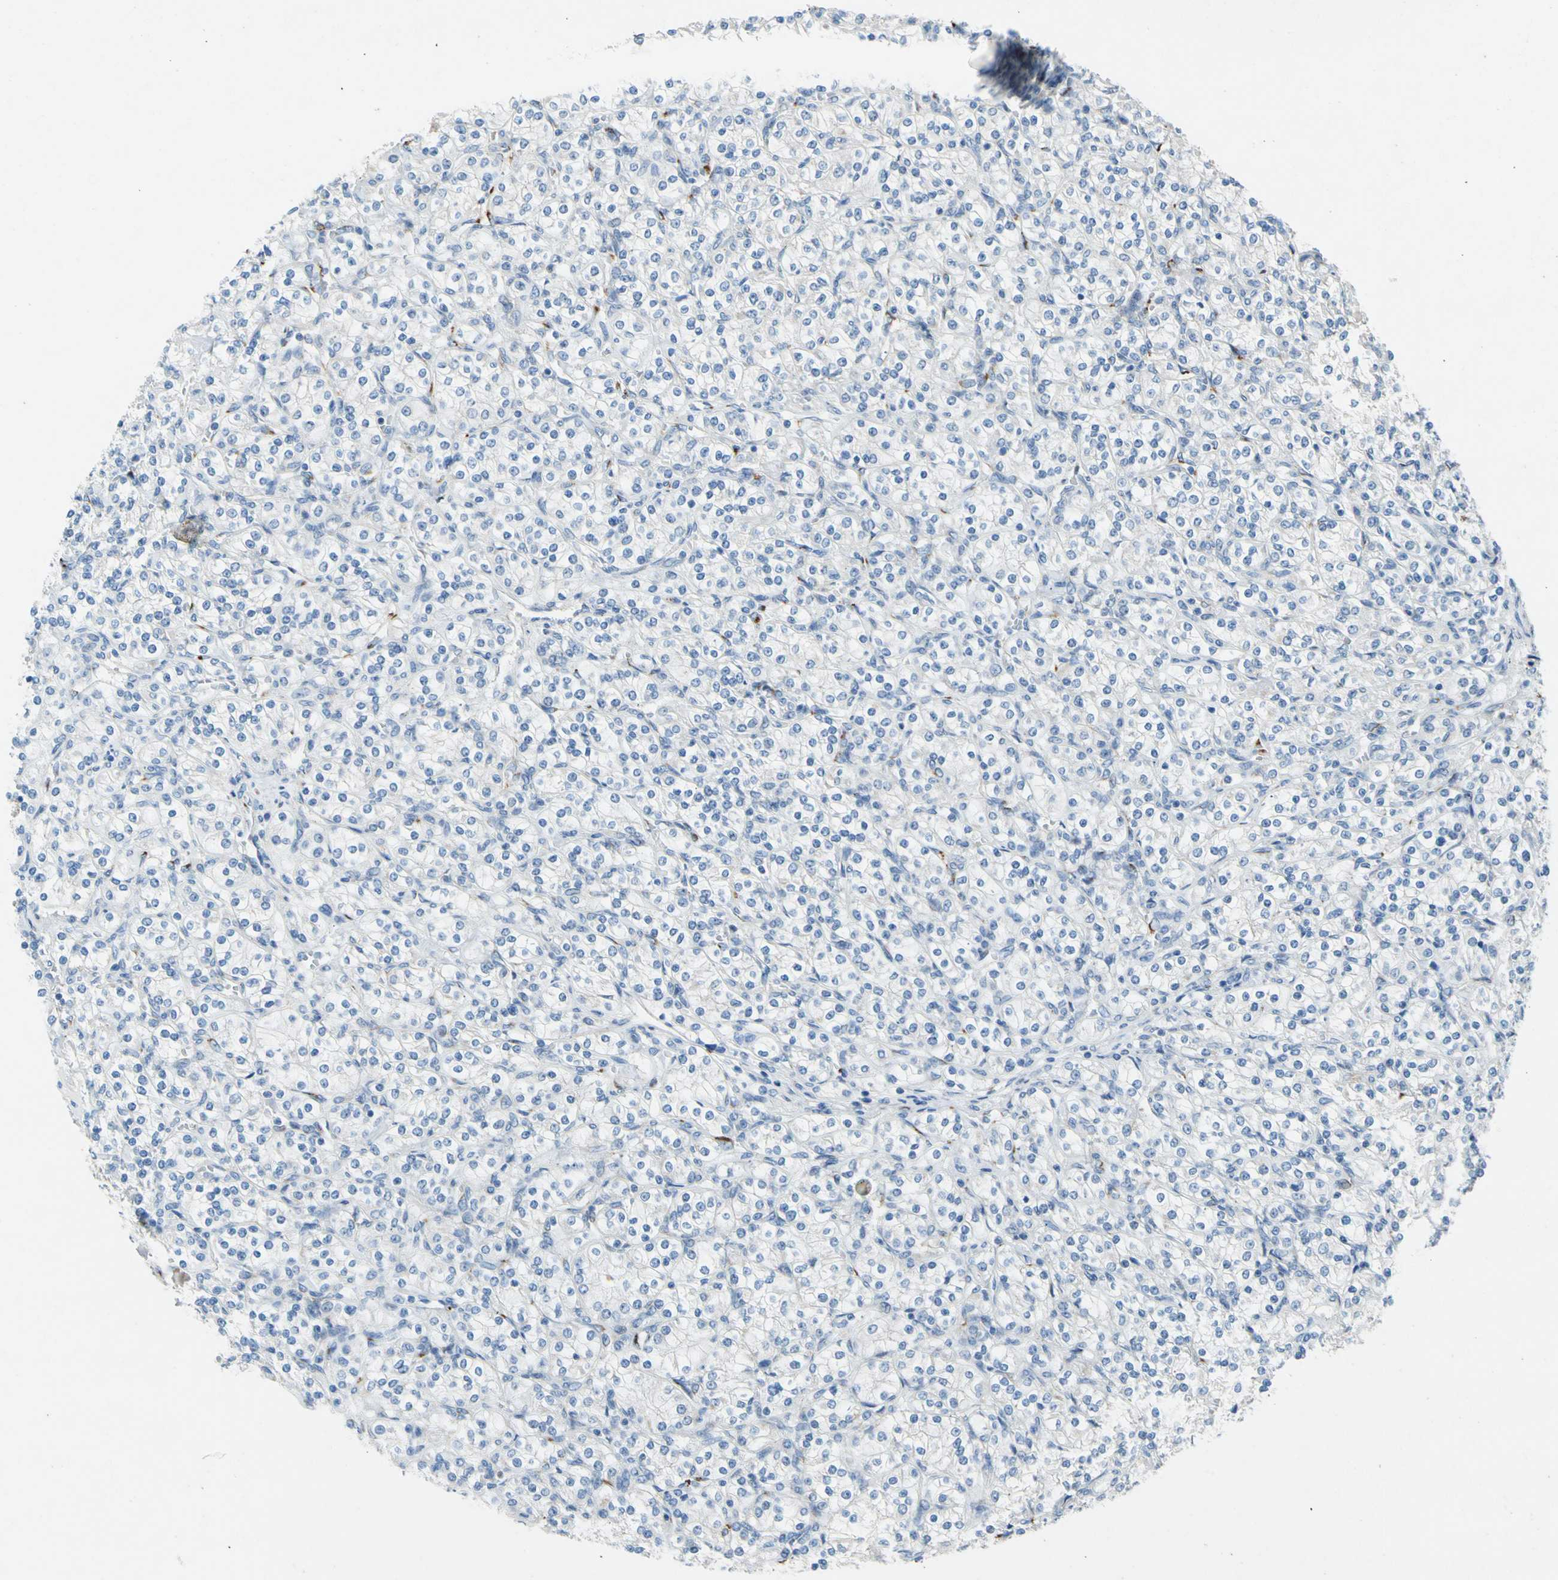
{"staining": {"intensity": "negative", "quantity": "none", "location": "none"}, "tissue": "renal cancer", "cell_type": "Tumor cells", "image_type": "cancer", "snomed": [{"axis": "morphology", "description": "Adenocarcinoma, NOS"}, {"axis": "topography", "description": "Kidney"}], "caption": "Protein analysis of renal cancer (adenocarcinoma) demonstrates no significant expression in tumor cells. (DAB immunohistochemistry visualized using brightfield microscopy, high magnification).", "gene": "GASK1B", "patient": {"sex": "male", "age": 77}}